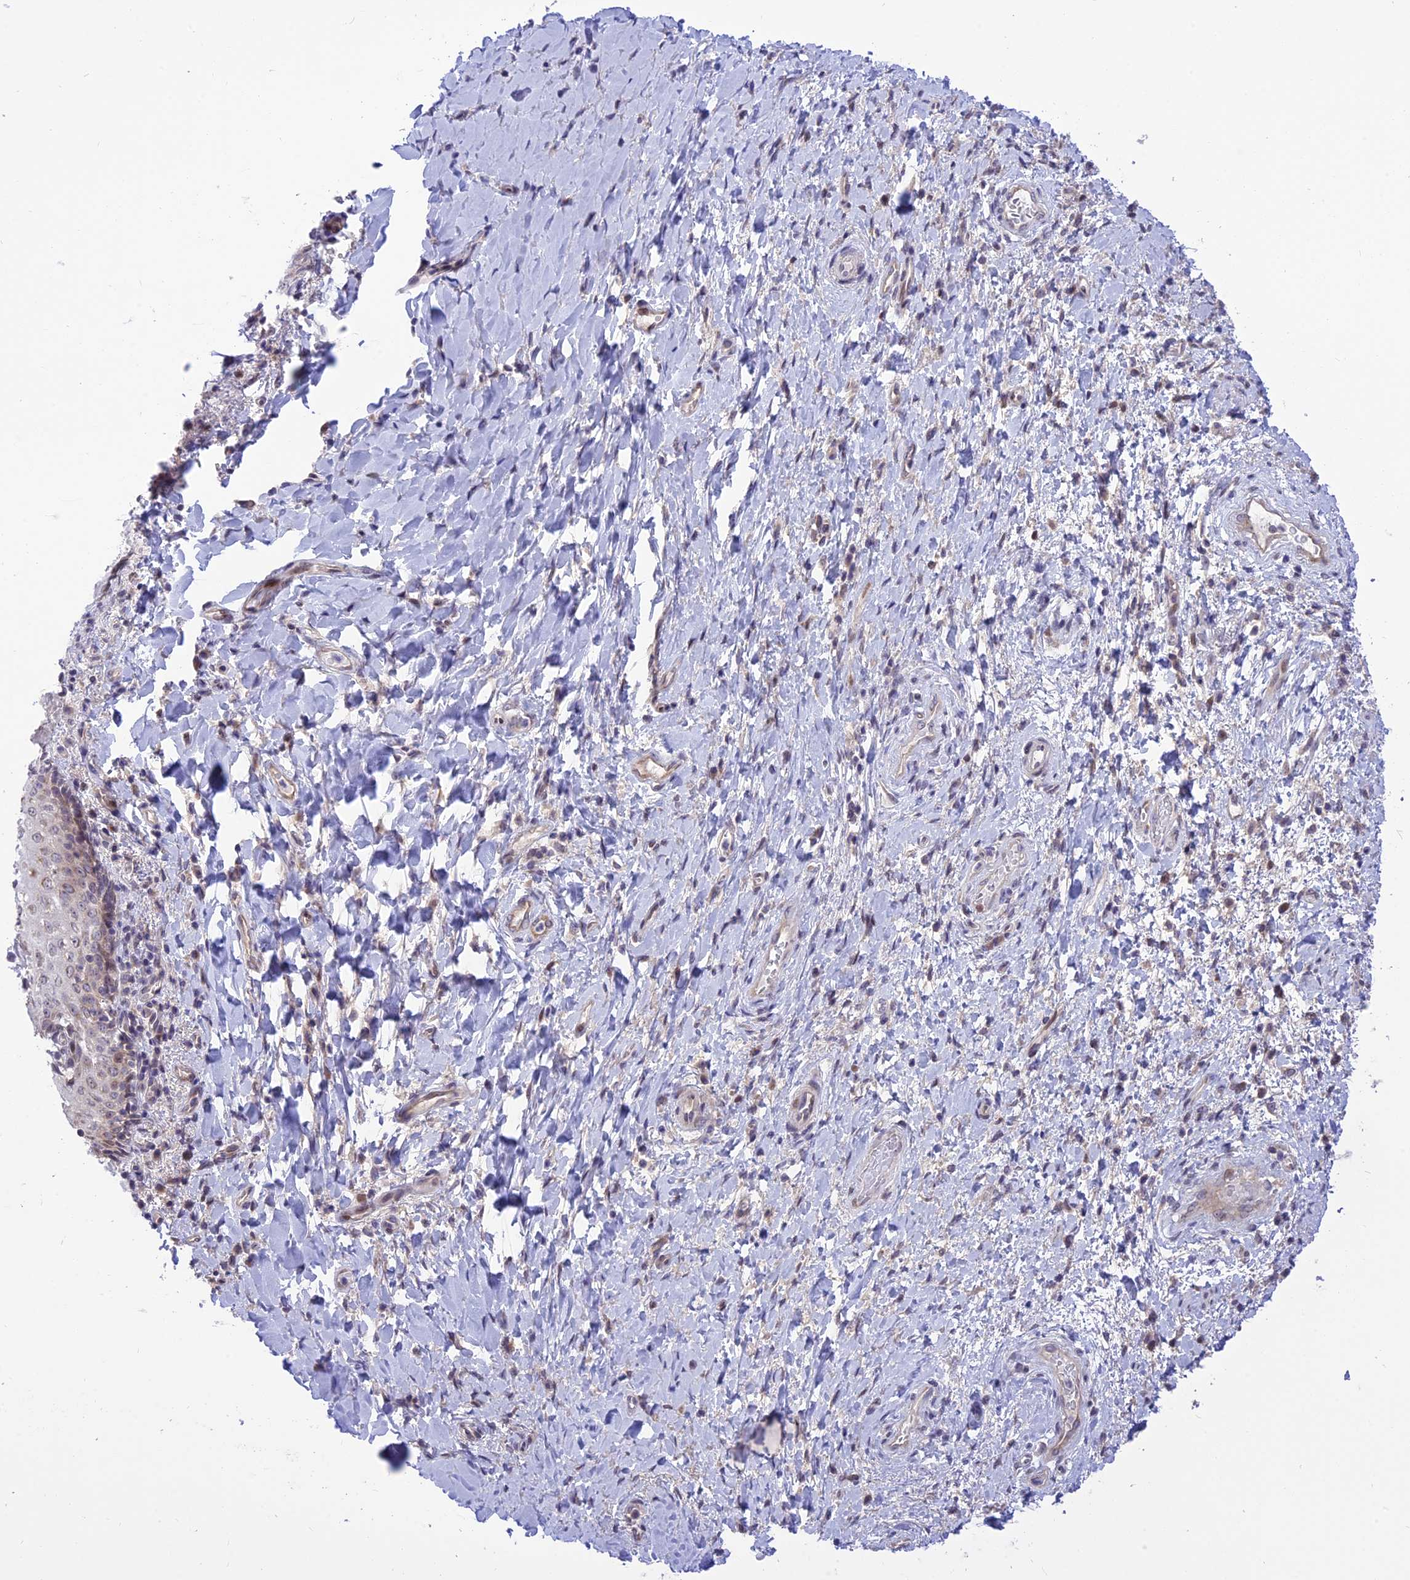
{"staining": {"intensity": "weak", "quantity": "<25%", "location": "nuclear"}, "tissue": "vagina", "cell_type": "Squamous epithelial cells", "image_type": "normal", "snomed": [{"axis": "morphology", "description": "Normal tissue, NOS"}, {"axis": "topography", "description": "Vagina"}], "caption": "Protein analysis of unremarkable vagina displays no significant expression in squamous epithelial cells. Brightfield microscopy of IHC stained with DAB (3,3'-diaminobenzidine) (brown) and hematoxylin (blue), captured at high magnification.", "gene": "ZNF837", "patient": {"sex": "female", "age": 60}}